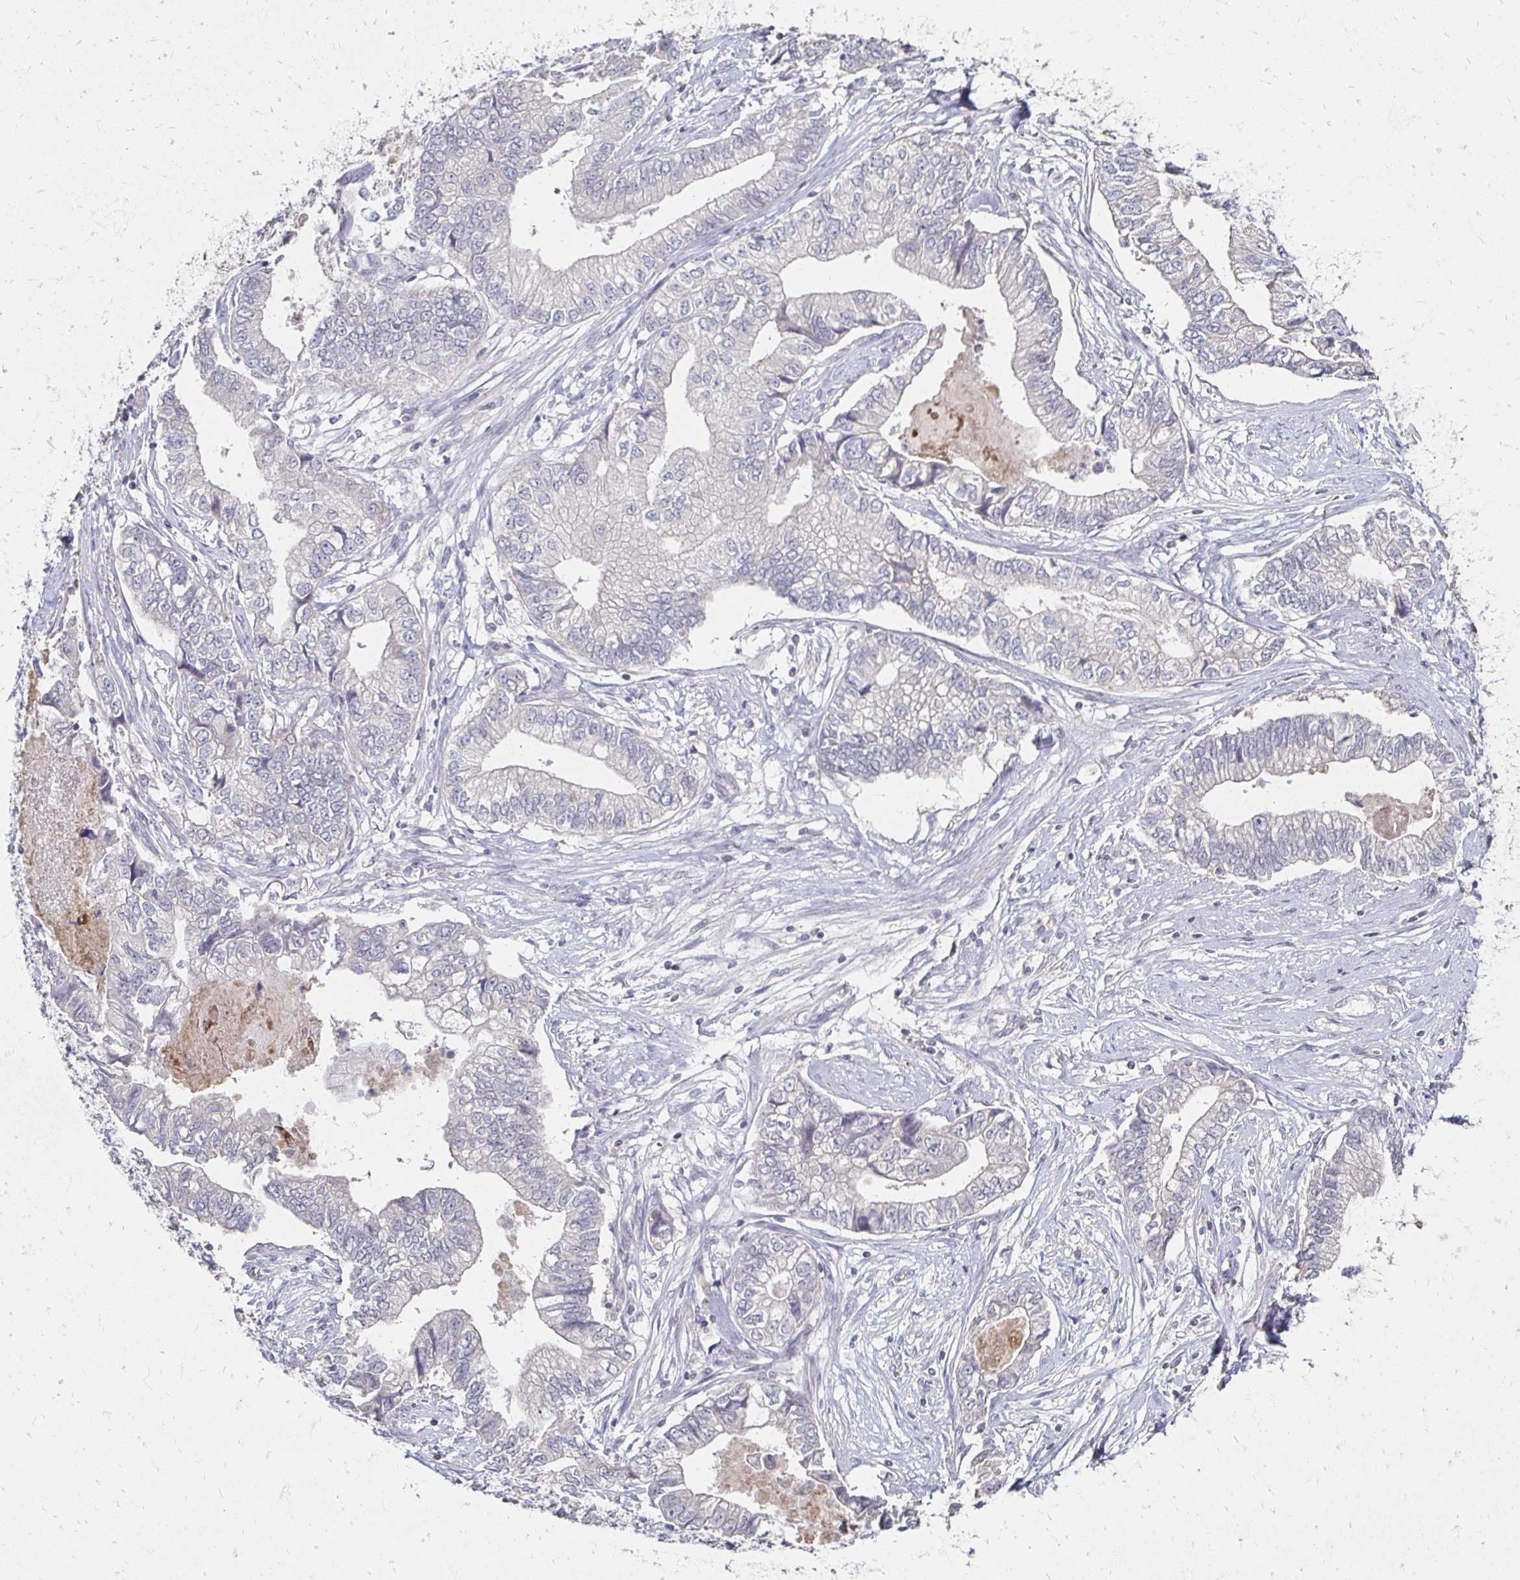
{"staining": {"intensity": "negative", "quantity": "none", "location": "none"}, "tissue": "stomach cancer", "cell_type": "Tumor cells", "image_type": "cancer", "snomed": [{"axis": "morphology", "description": "Adenocarcinoma, NOS"}, {"axis": "topography", "description": "Pancreas"}, {"axis": "topography", "description": "Stomach, upper"}], "caption": "An immunohistochemistry photomicrograph of adenocarcinoma (stomach) is shown. There is no staining in tumor cells of adenocarcinoma (stomach).", "gene": "ZNF727", "patient": {"sex": "male", "age": 77}}